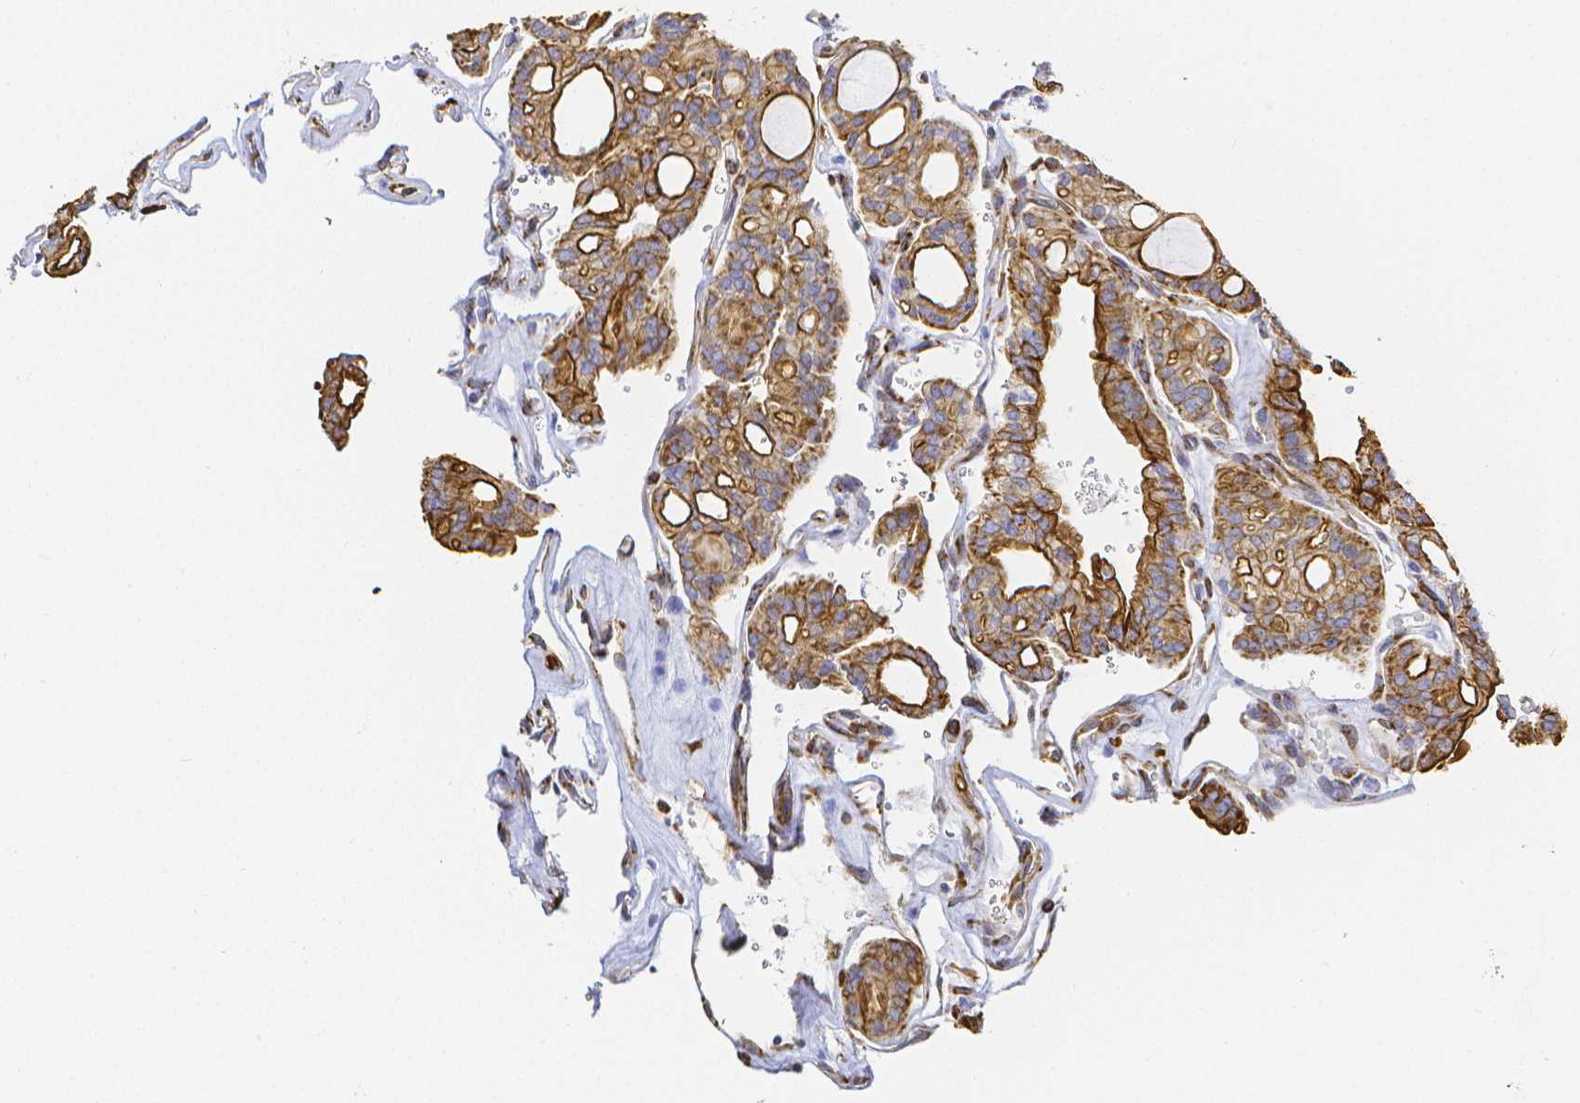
{"staining": {"intensity": "moderate", "quantity": "<25%", "location": "cytoplasmic/membranous"}, "tissue": "thyroid cancer", "cell_type": "Tumor cells", "image_type": "cancer", "snomed": [{"axis": "morphology", "description": "Papillary adenocarcinoma, NOS"}, {"axis": "topography", "description": "Thyroid gland"}], "caption": "Thyroid papillary adenocarcinoma was stained to show a protein in brown. There is low levels of moderate cytoplasmic/membranous expression in approximately <25% of tumor cells.", "gene": "SMURF1", "patient": {"sex": "male", "age": 87}}